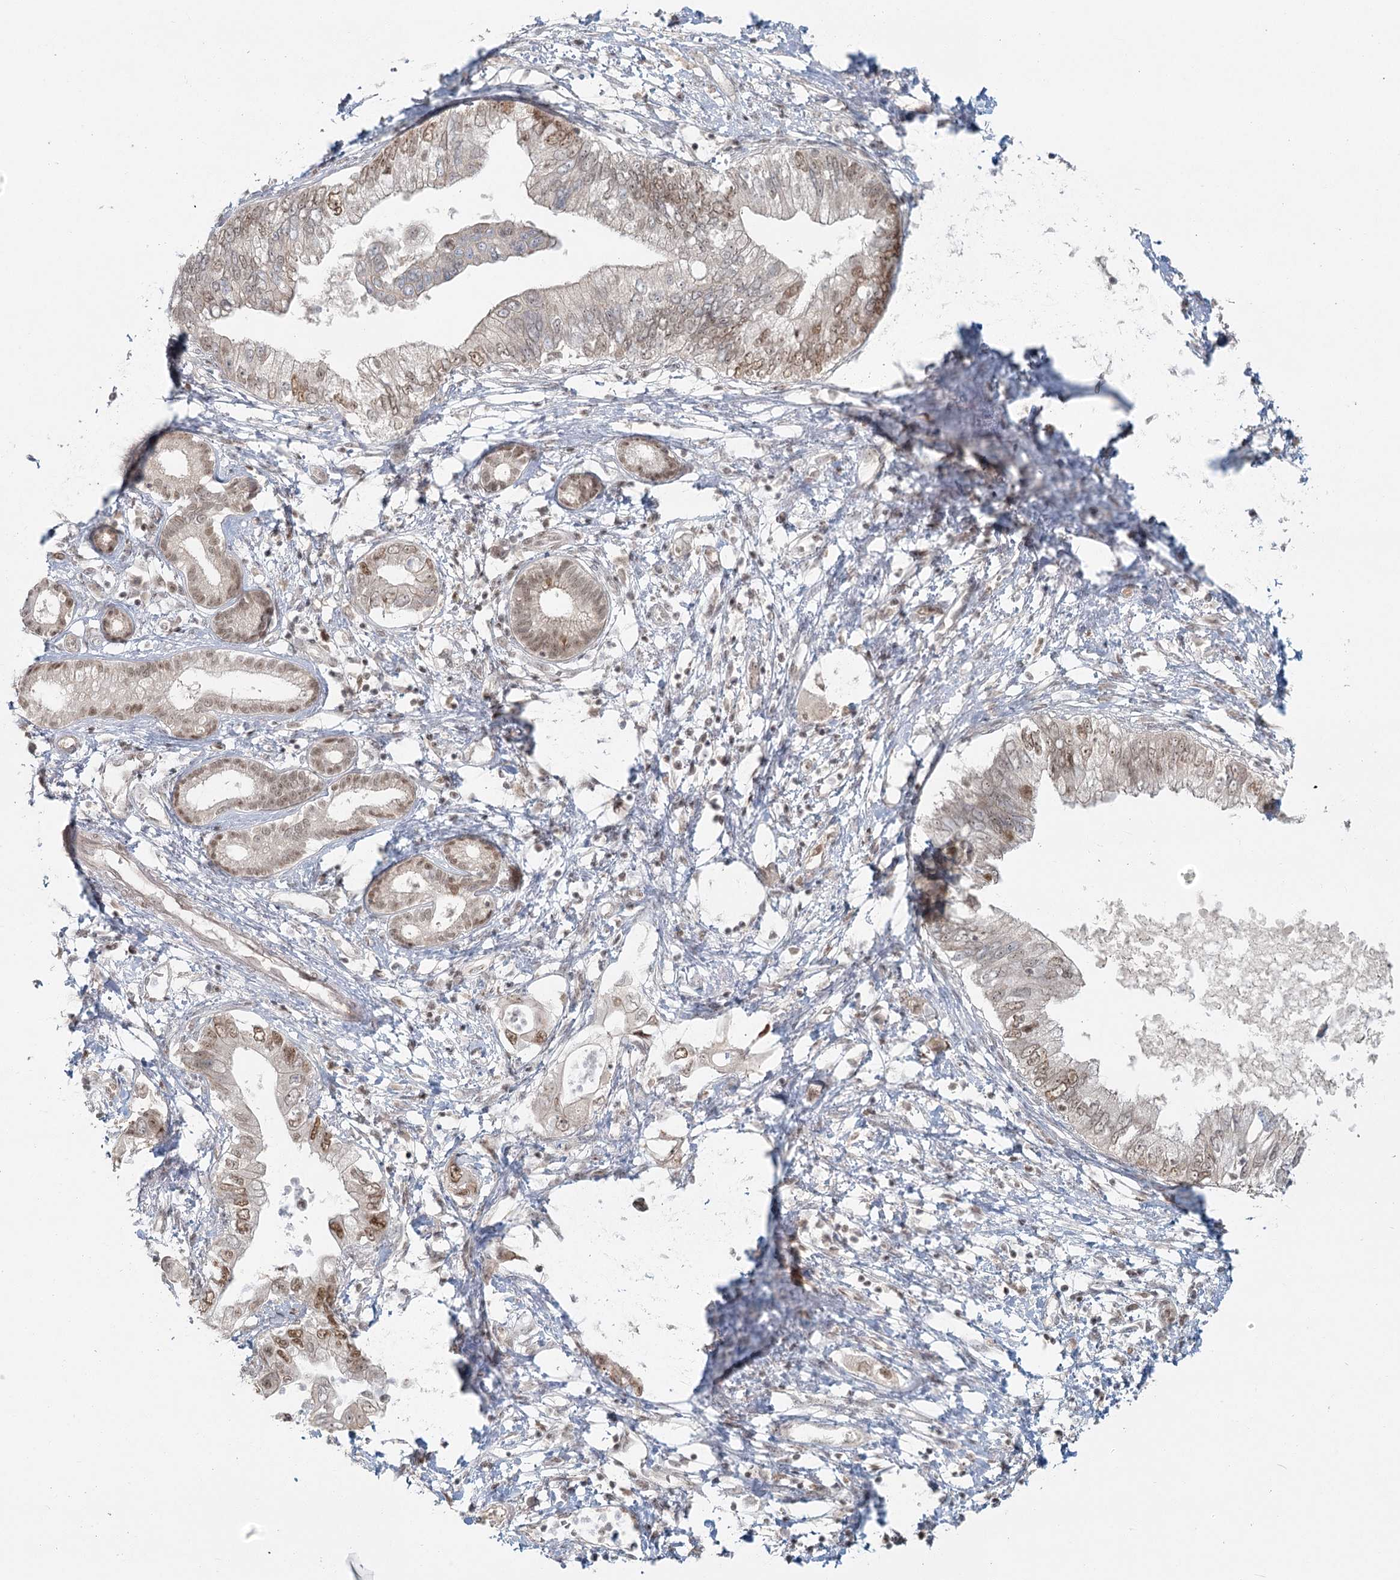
{"staining": {"intensity": "moderate", "quantity": "25%-75%", "location": "nuclear"}, "tissue": "pancreatic cancer", "cell_type": "Tumor cells", "image_type": "cancer", "snomed": [{"axis": "morphology", "description": "Adenocarcinoma, NOS"}, {"axis": "topography", "description": "Pancreas"}], "caption": "A brown stain labels moderate nuclear expression of a protein in pancreatic adenocarcinoma tumor cells.", "gene": "R3HCC1L", "patient": {"sex": "female", "age": 73}}